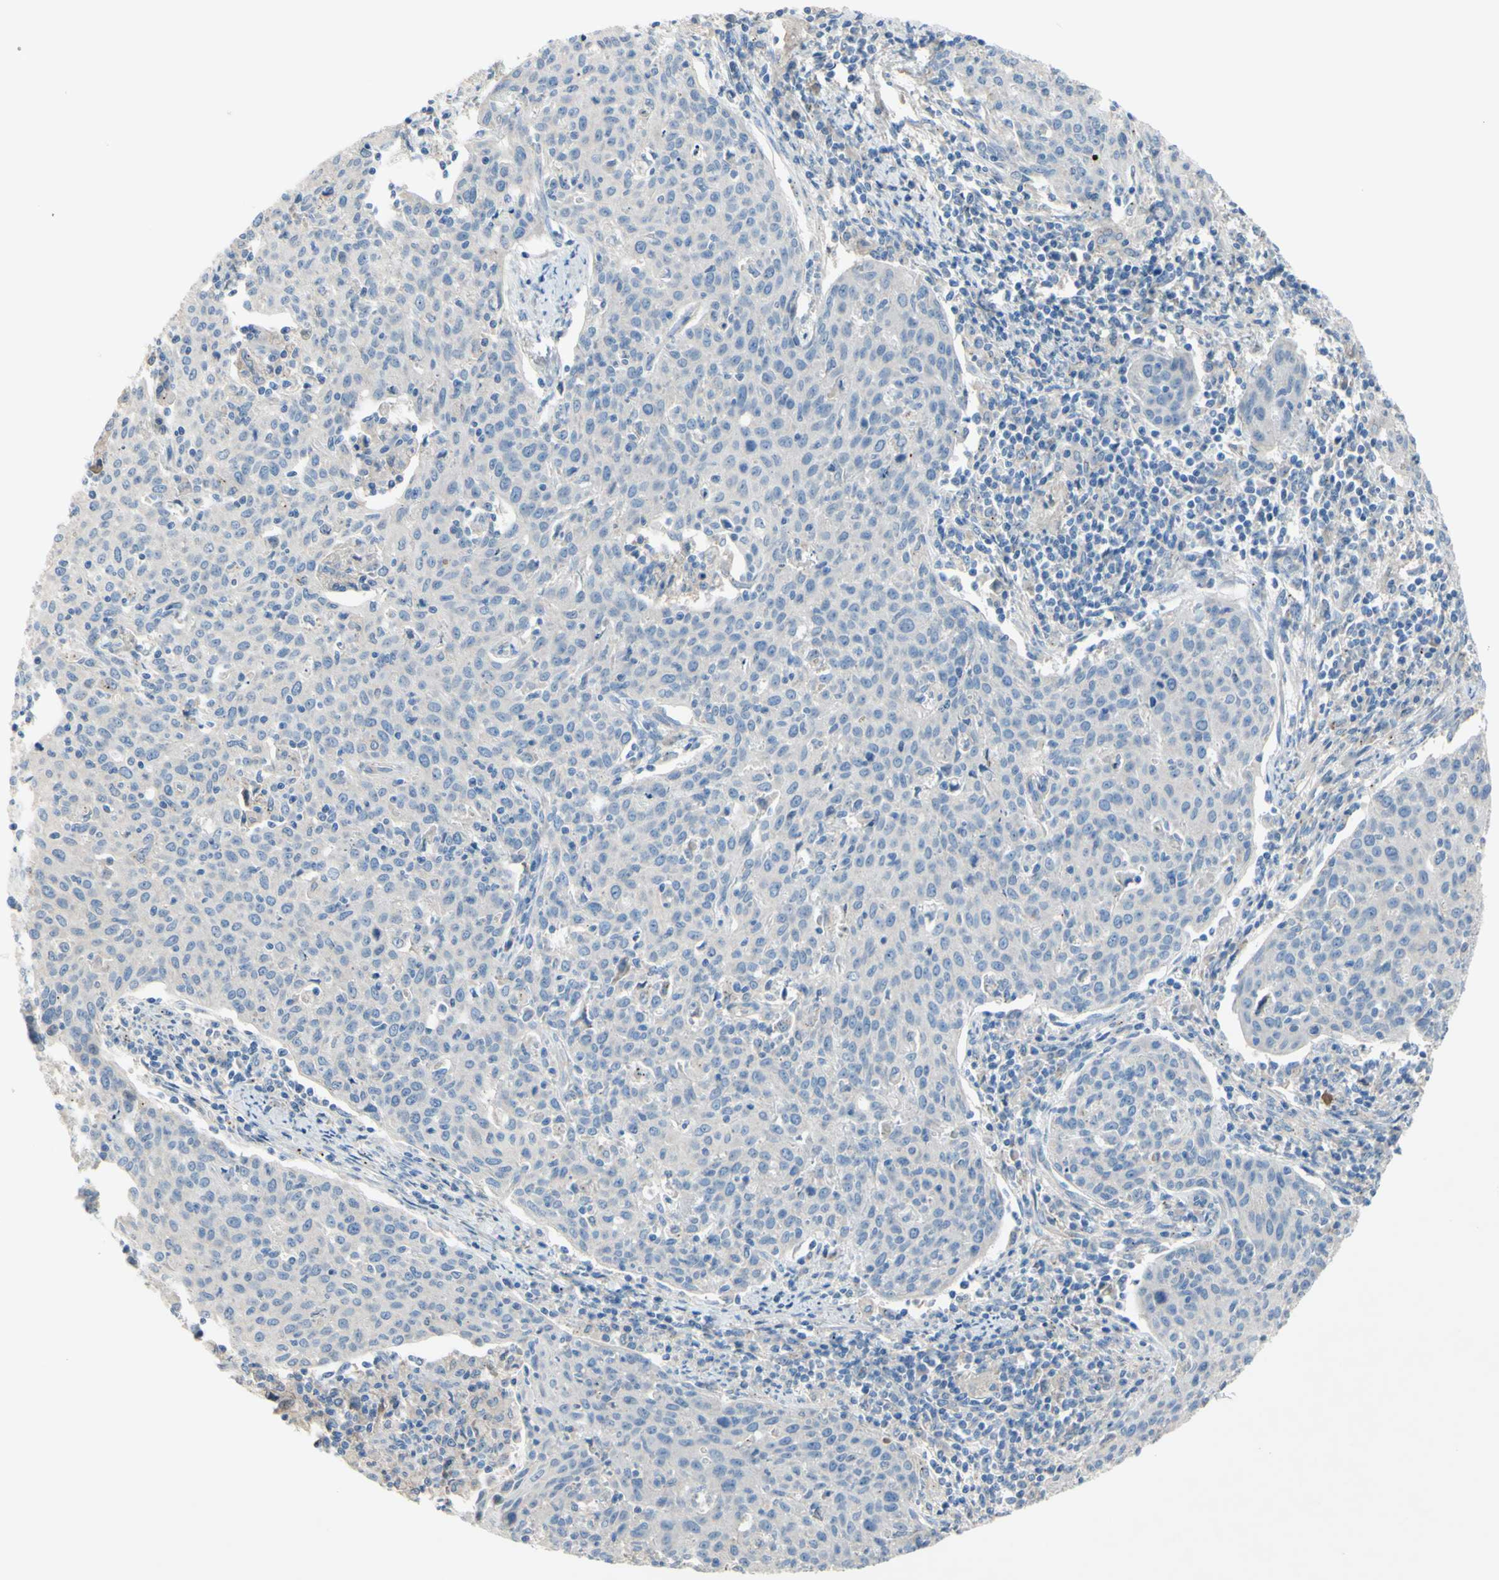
{"staining": {"intensity": "negative", "quantity": "none", "location": "none"}, "tissue": "cervical cancer", "cell_type": "Tumor cells", "image_type": "cancer", "snomed": [{"axis": "morphology", "description": "Squamous cell carcinoma, NOS"}, {"axis": "topography", "description": "Cervix"}], "caption": "This is an IHC photomicrograph of human cervical squamous cell carcinoma. There is no positivity in tumor cells.", "gene": "TMEM59L", "patient": {"sex": "female", "age": 38}}